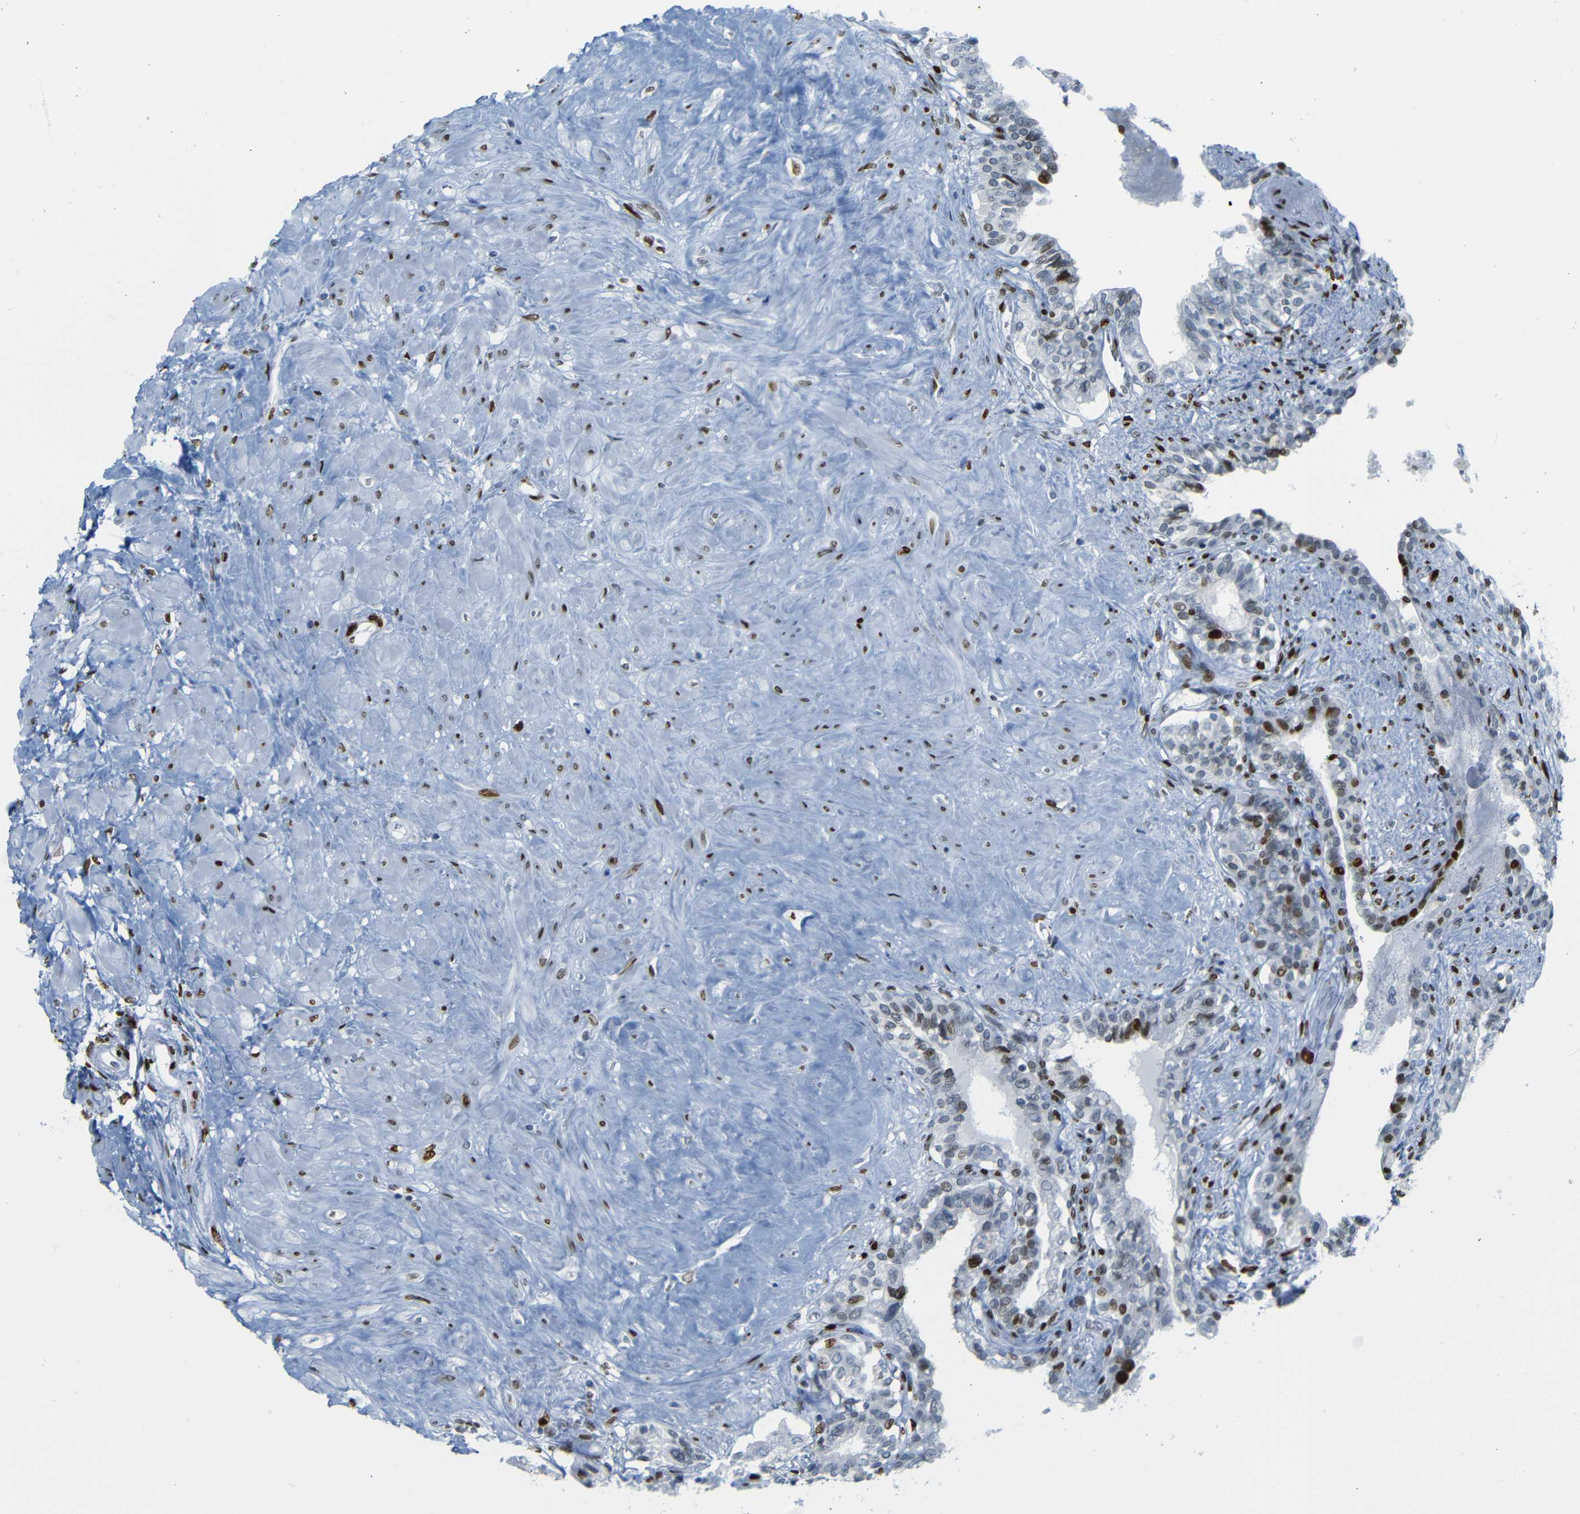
{"staining": {"intensity": "strong", "quantity": "25%-75%", "location": "nuclear"}, "tissue": "seminal vesicle", "cell_type": "Glandular cells", "image_type": "normal", "snomed": [{"axis": "morphology", "description": "Normal tissue, NOS"}, {"axis": "topography", "description": "Seminal veicle"}], "caption": "Immunohistochemical staining of normal human seminal vesicle reveals high levels of strong nuclear staining in about 25%-75% of glandular cells. The protein is shown in brown color, while the nuclei are stained blue.", "gene": "NPIPB15", "patient": {"sex": "male", "age": 63}}